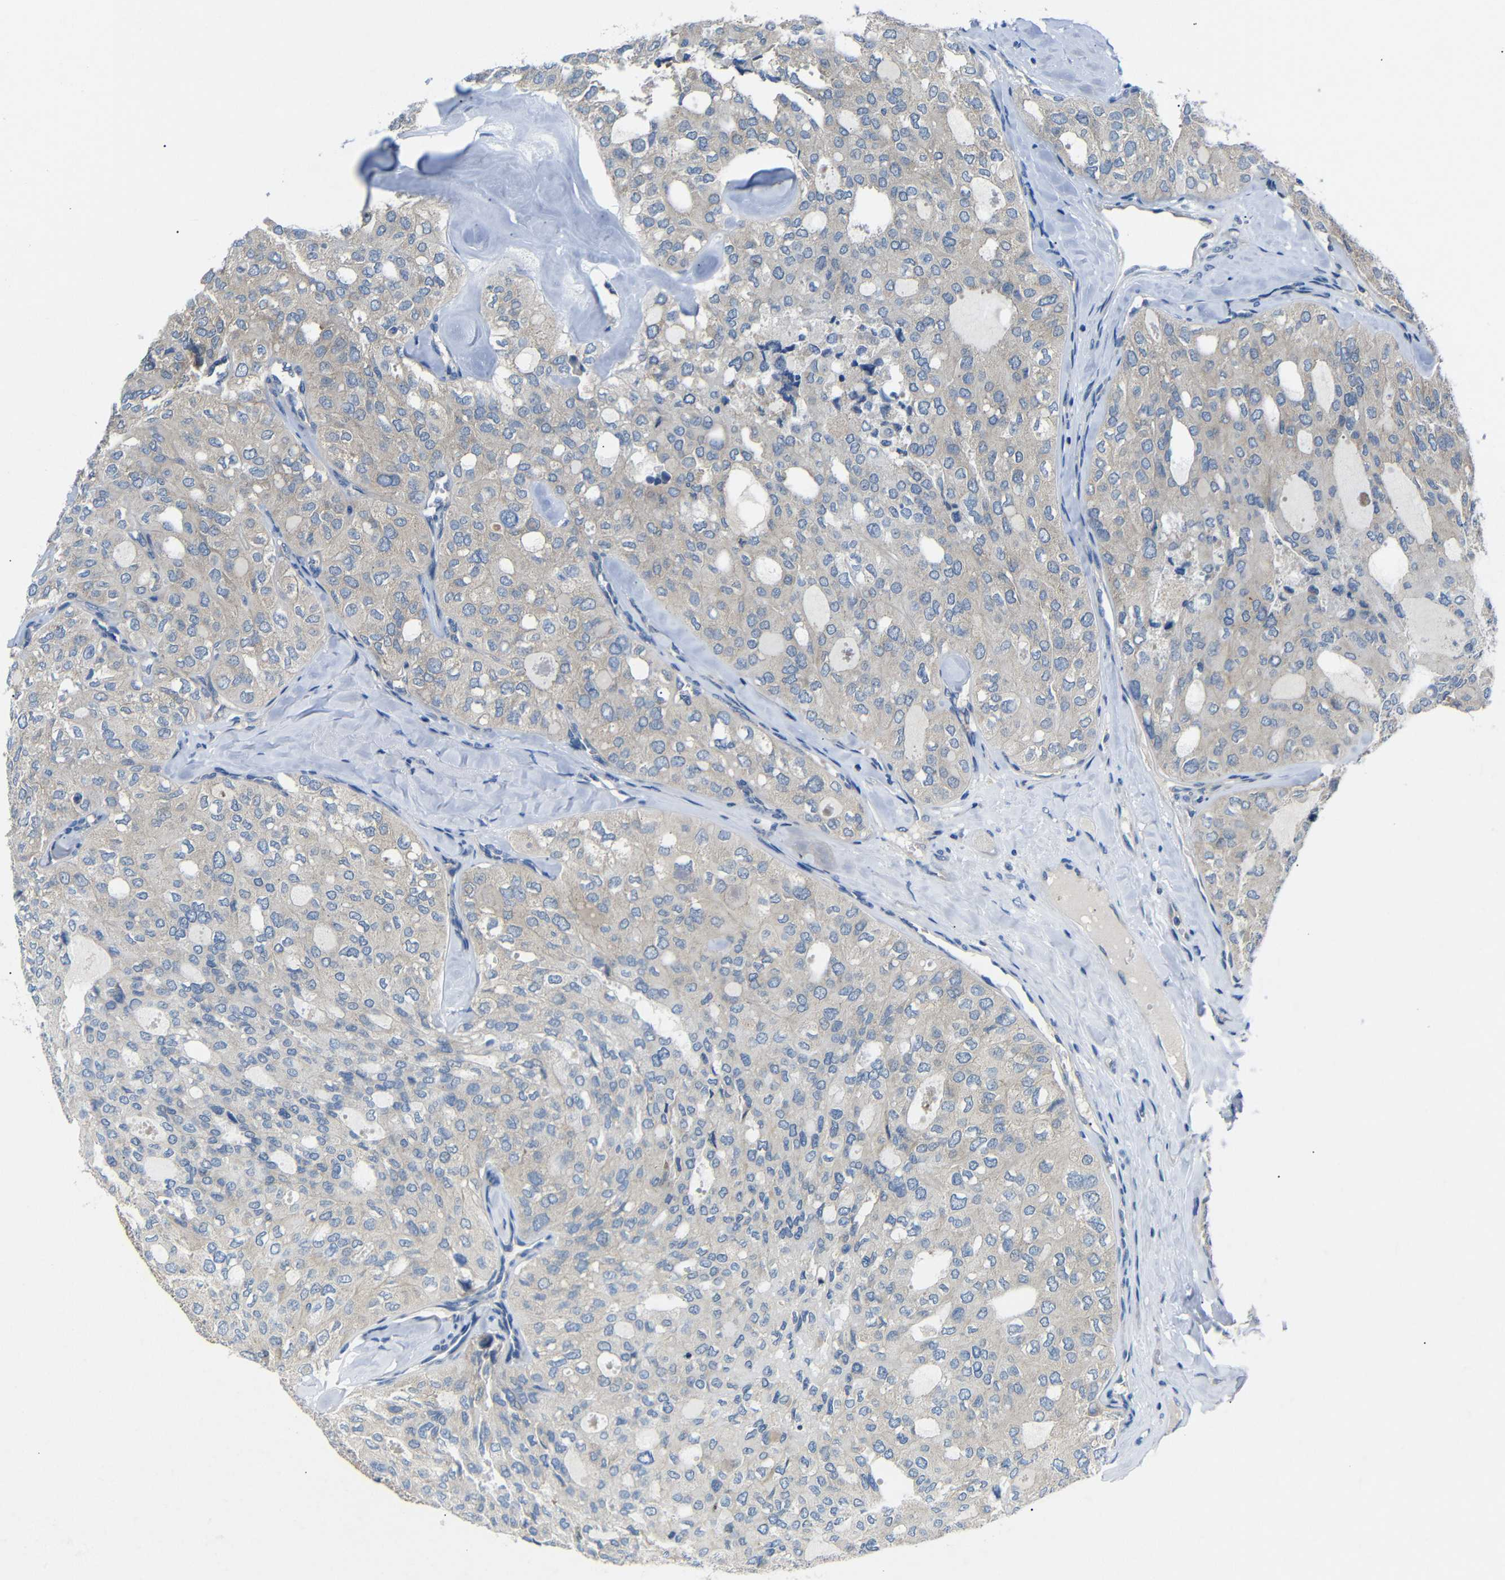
{"staining": {"intensity": "weak", "quantity": ">75%", "location": "cytoplasmic/membranous"}, "tissue": "thyroid cancer", "cell_type": "Tumor cells", "image_type": "cancer", "snomed": [{"axis": "morphology", "description": "Follicular adenoma carcinoma, NOS"}, {"axis": "topography", "description": "Thyroid gland"}], "caption": "The histopathology image displays immunohistochemical staining of thyroid cancer. There is weak cytoplasmic/membranous expression is present in approximately >75% of tumor cells. (DAB = brown stain, brightfield microscopy at high magnification).", "gene": "DCP1A", "patient": {"sex": "male", "age": 75}}